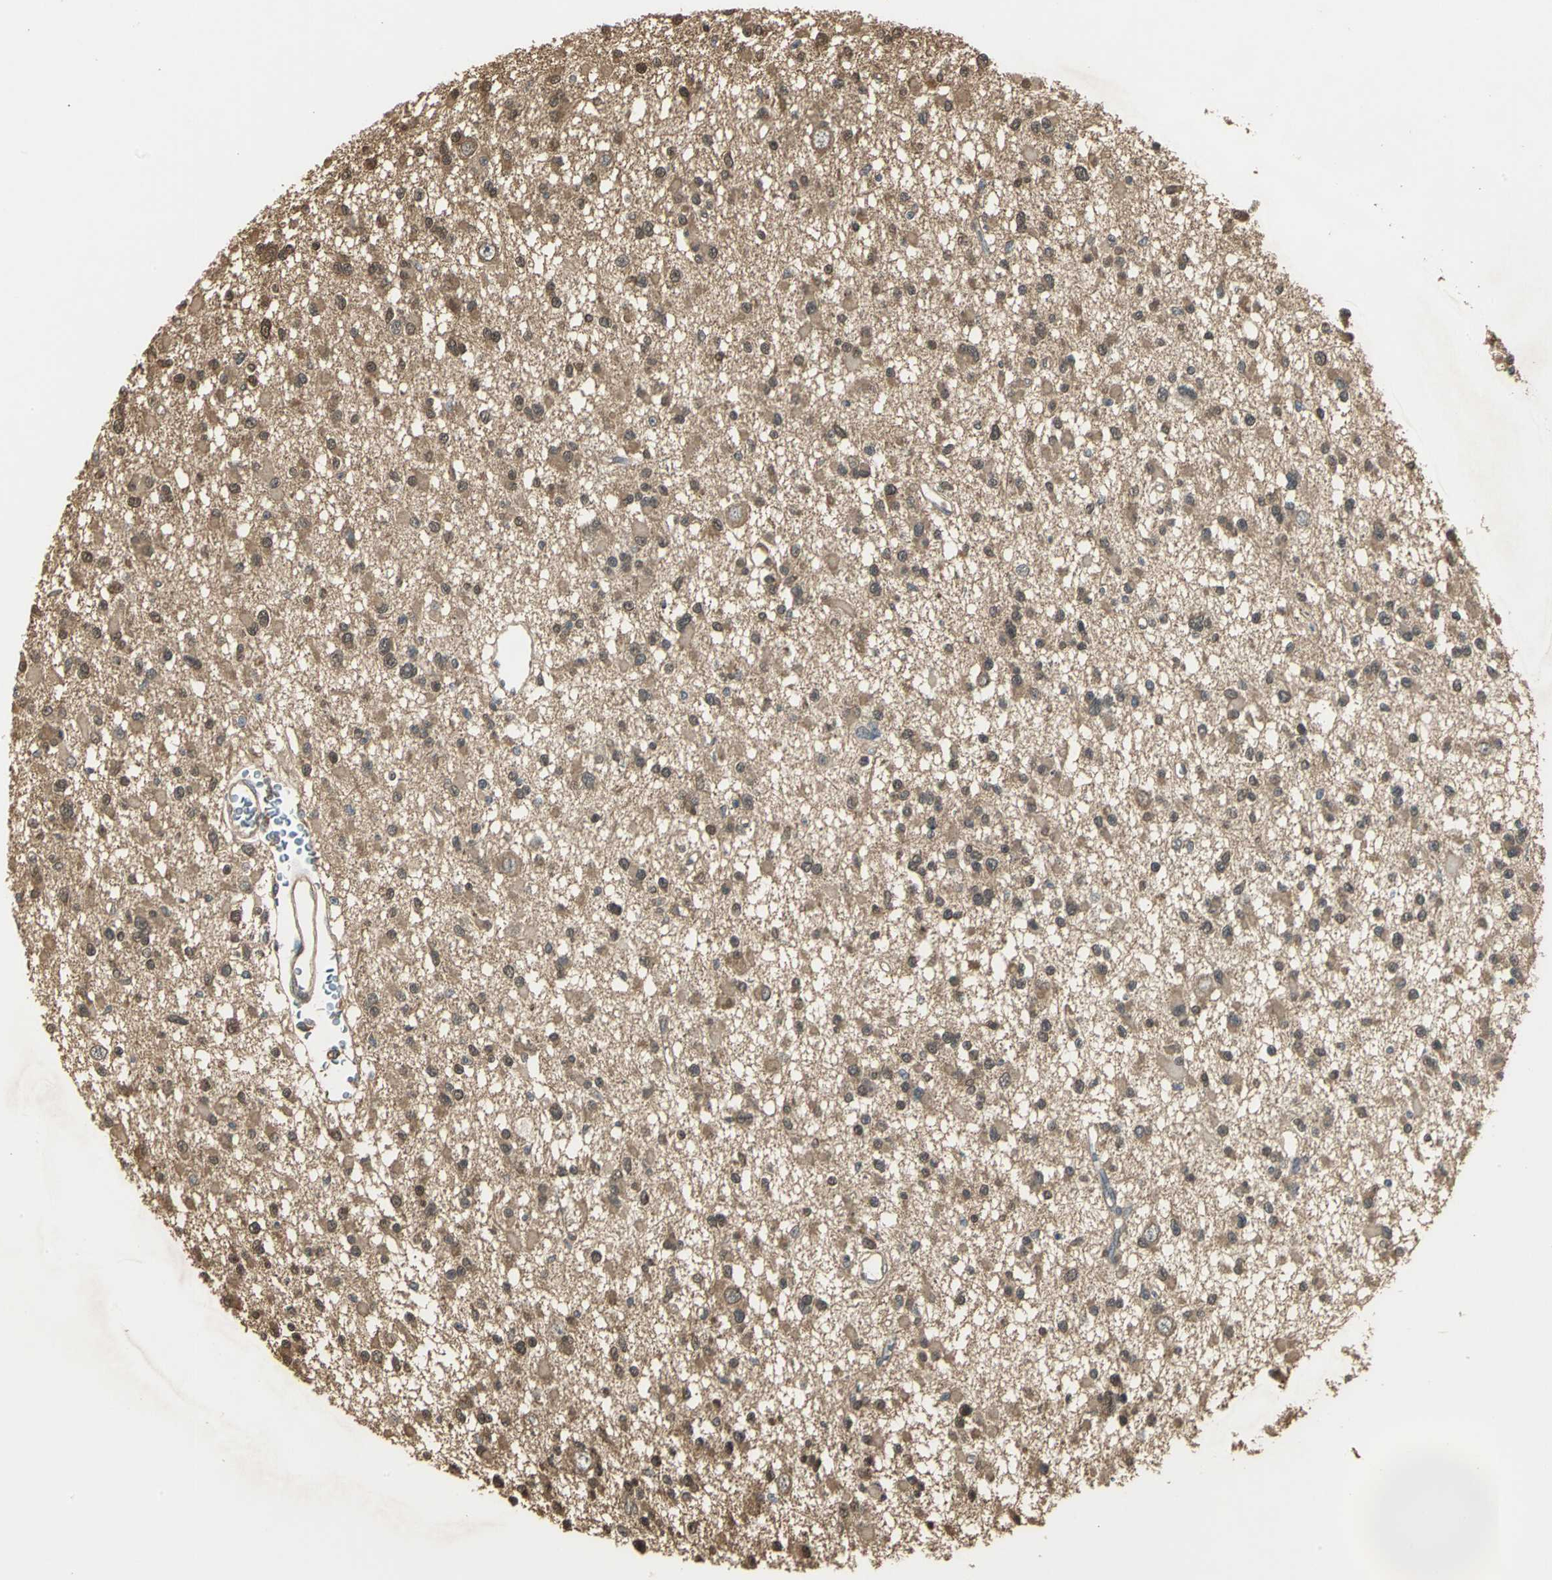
{"staining": {"intensity": "moderate", "quantity": ">75%", "location": "cytoplasmic/membranous,nuclear"}, "tissue": "glioma", "cell_type": "Tumor cells", "image_type": "cancer", "snomed": [{"axis": "morphology", "description": "Glioma, malignant, Low grade"}, {"axis": "topography", "description": "Brain"}], "caption": "This image shows immunohistochemistry (IHC) staining of glioma, with medium moderate cytoplasmic/membranous and nuclear expression in approximately >75% of tumor cells.", "gene": "PARK7", "patient": {"sex": "female", "age": 22}}